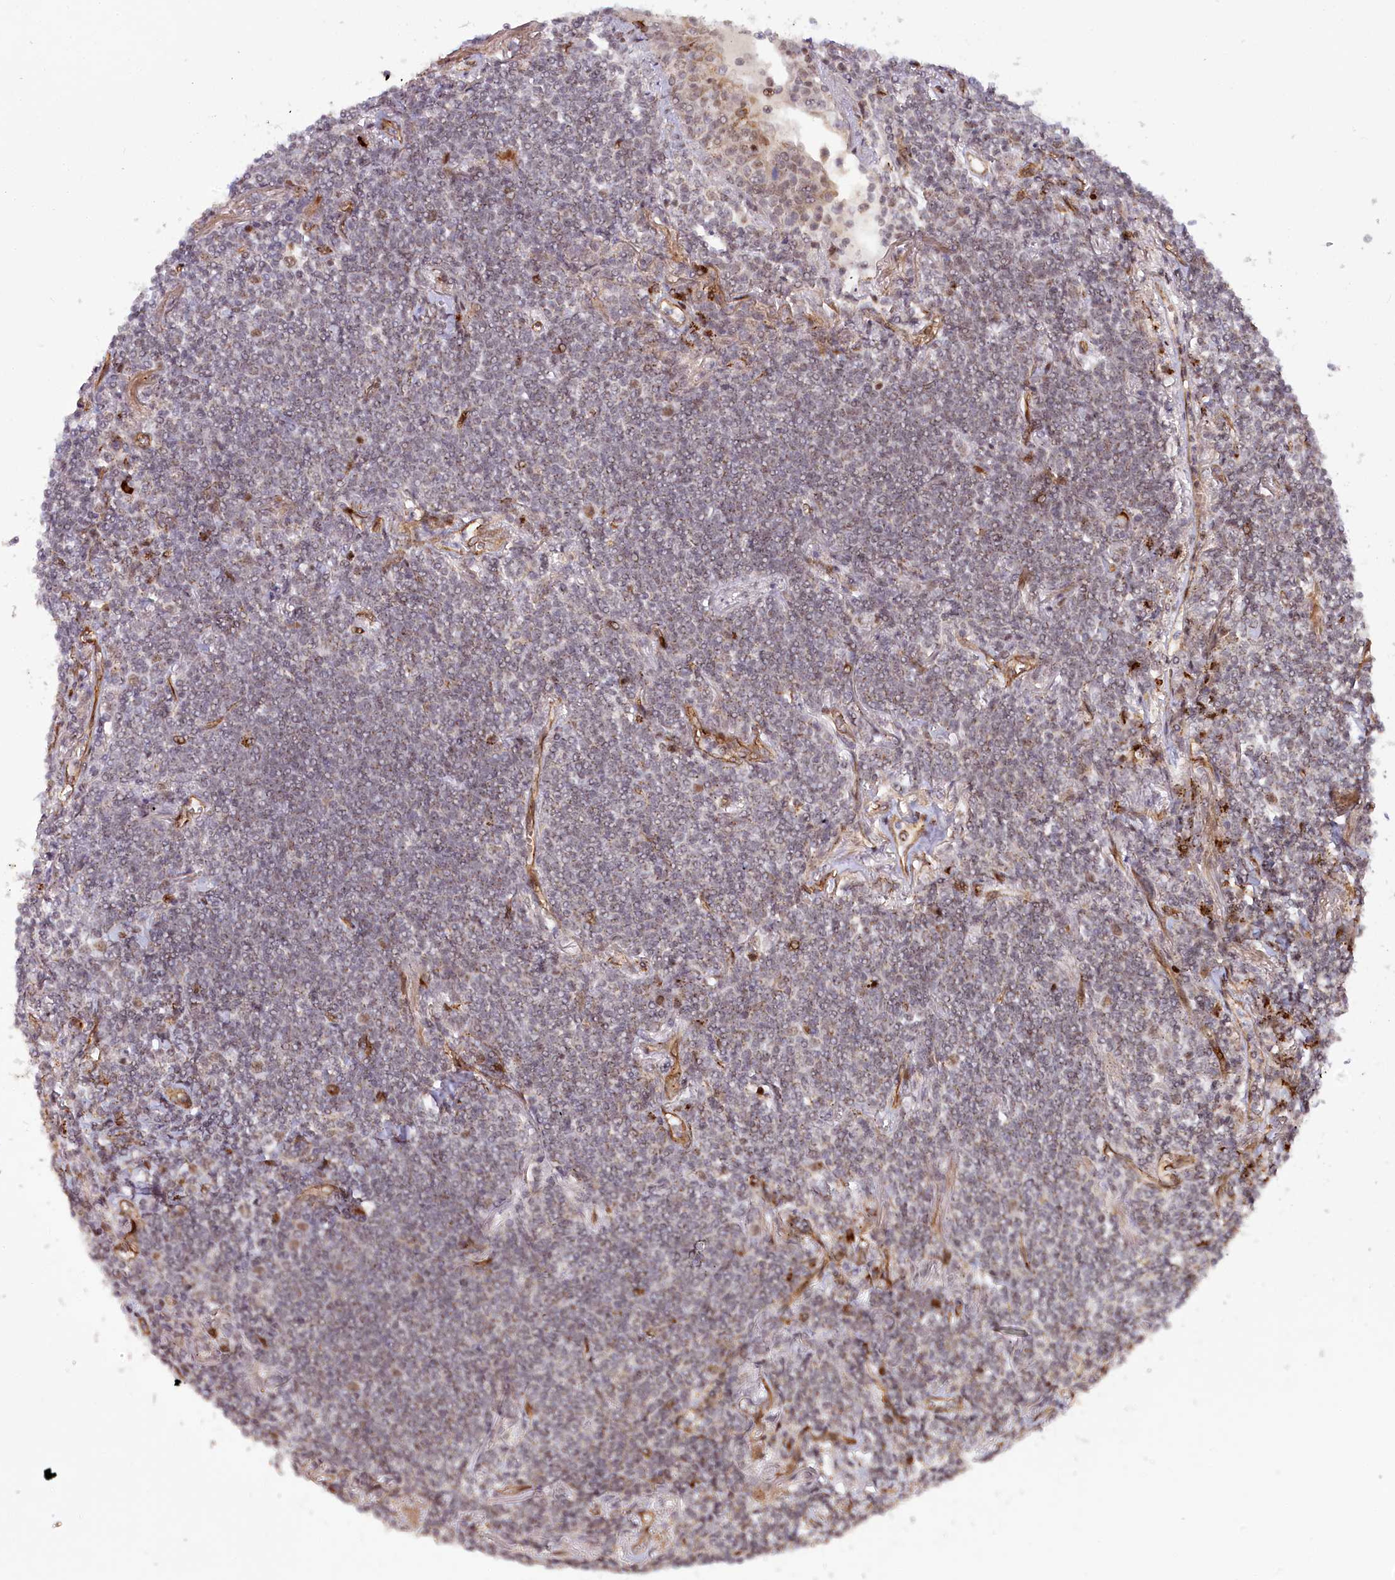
{"staining": {"intensity": "negative", "quantity": "none", "location": "none"}, "tissue": "lymphoma", "cell_type": "Tumor cells", "image_type": "cancer", "snomed": [{"axis": "morphology", "description": "Malignant lymphoma, non-Hodgkin's type, Low grade"}, {"axis": "topography", "description": "Lung"}], "caption": "High power microscopy photomicrograph of an immunohistochemistry (IHC) image of lymphoma, revealing no significant expression in tumor cells.", "gene": "COPG1", "patient": {"sex": "female", "age": 71}}